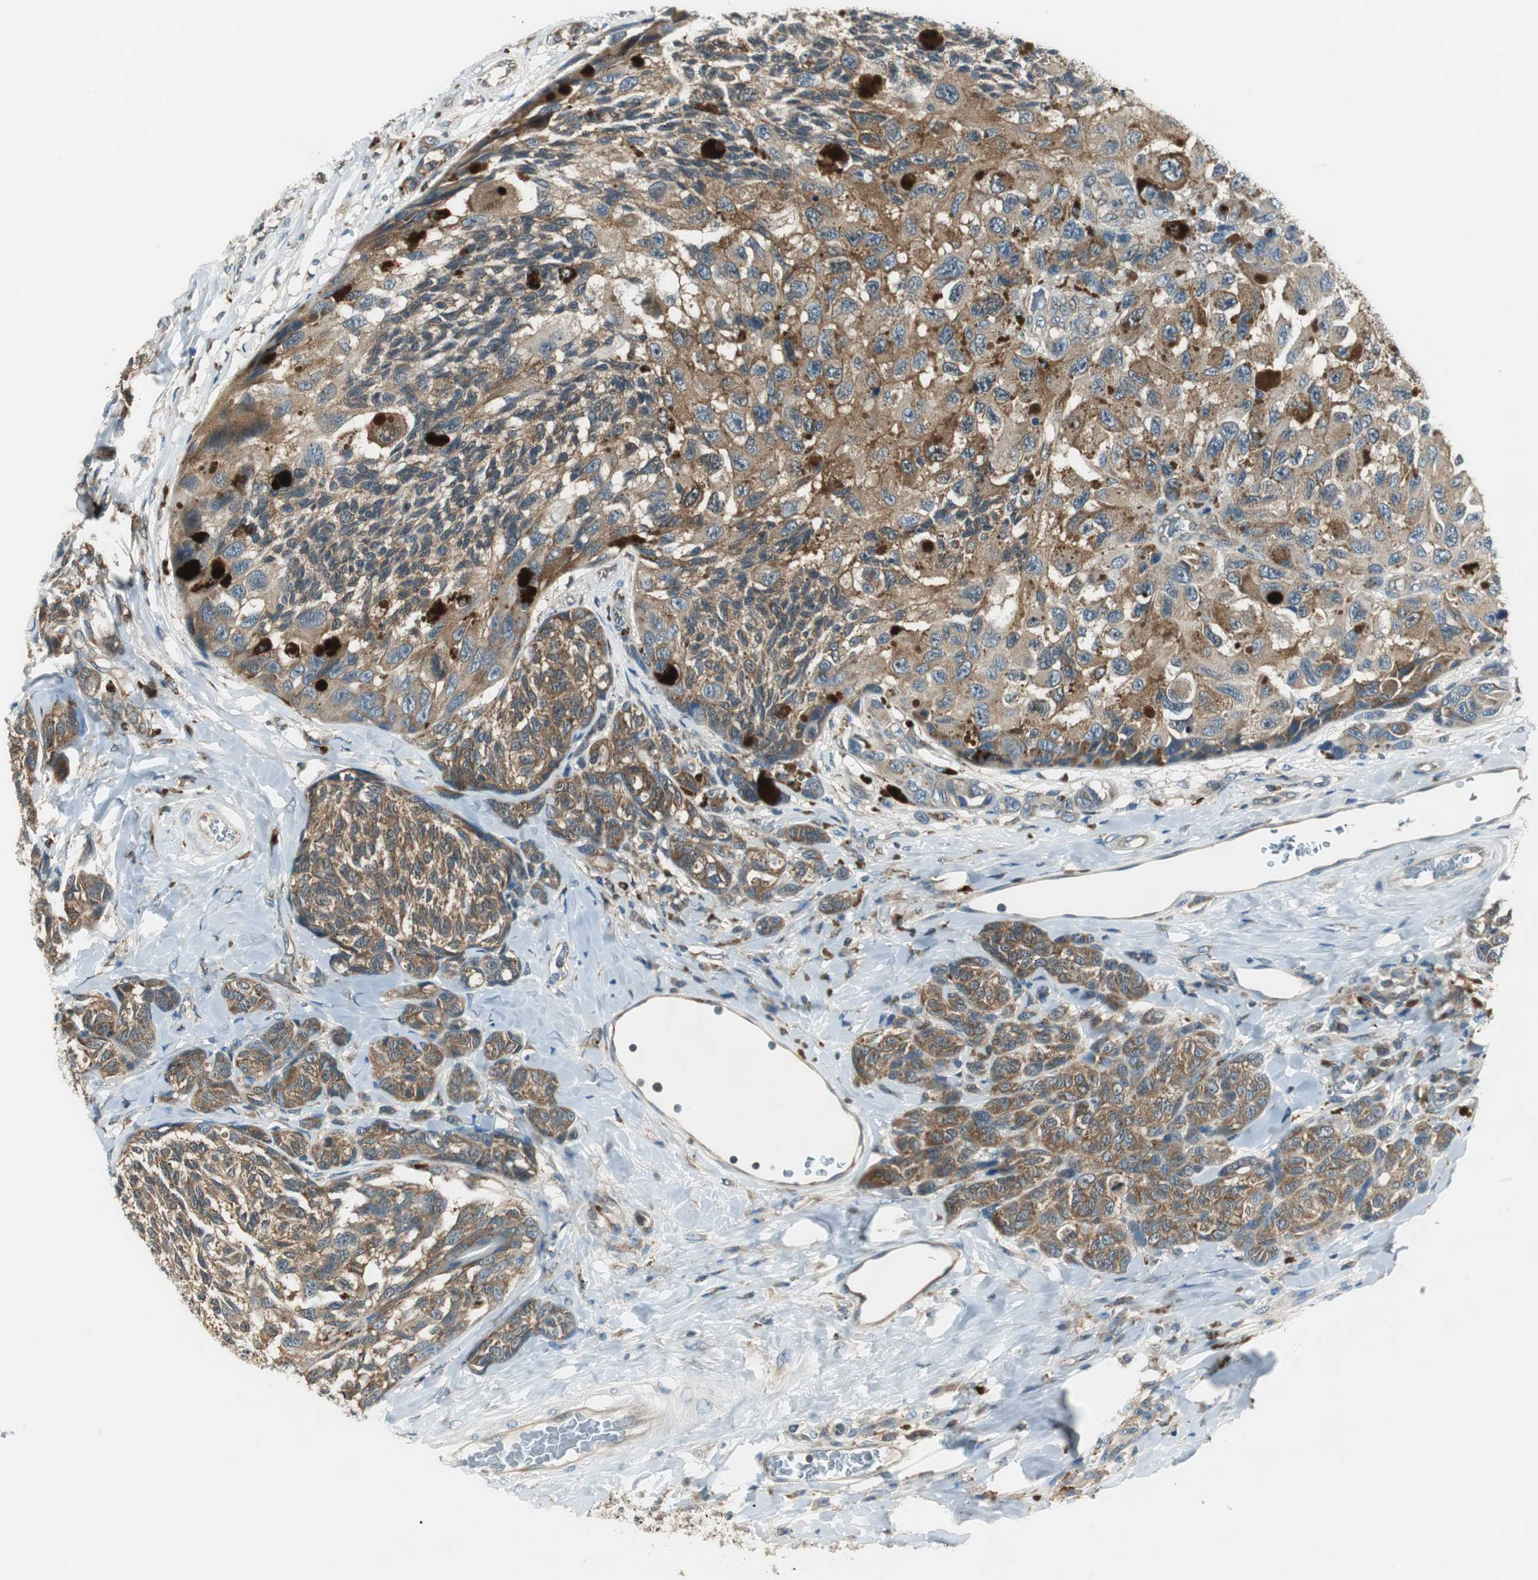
{"staining": {"intensity": "moderate", "quantity": ">75%", "location": "cytoplasmic/membranous"}, "tissue": "melanoma", "cell_type": "Tumor cells", "image_type": "cancer", "snomed": [{"axis": "morphology", "description": "Malignant melanoma, NOS"}, {"axis": "topography", "description": "Skin"}], "caption": "Immunohistochemical staining of human melanoma displays medium levels of moderate cytoplasmic/membranous staining in about >75% of tumor cells.", "gene": "NCK1", "patient": {"sex": "female", "age": 73}}